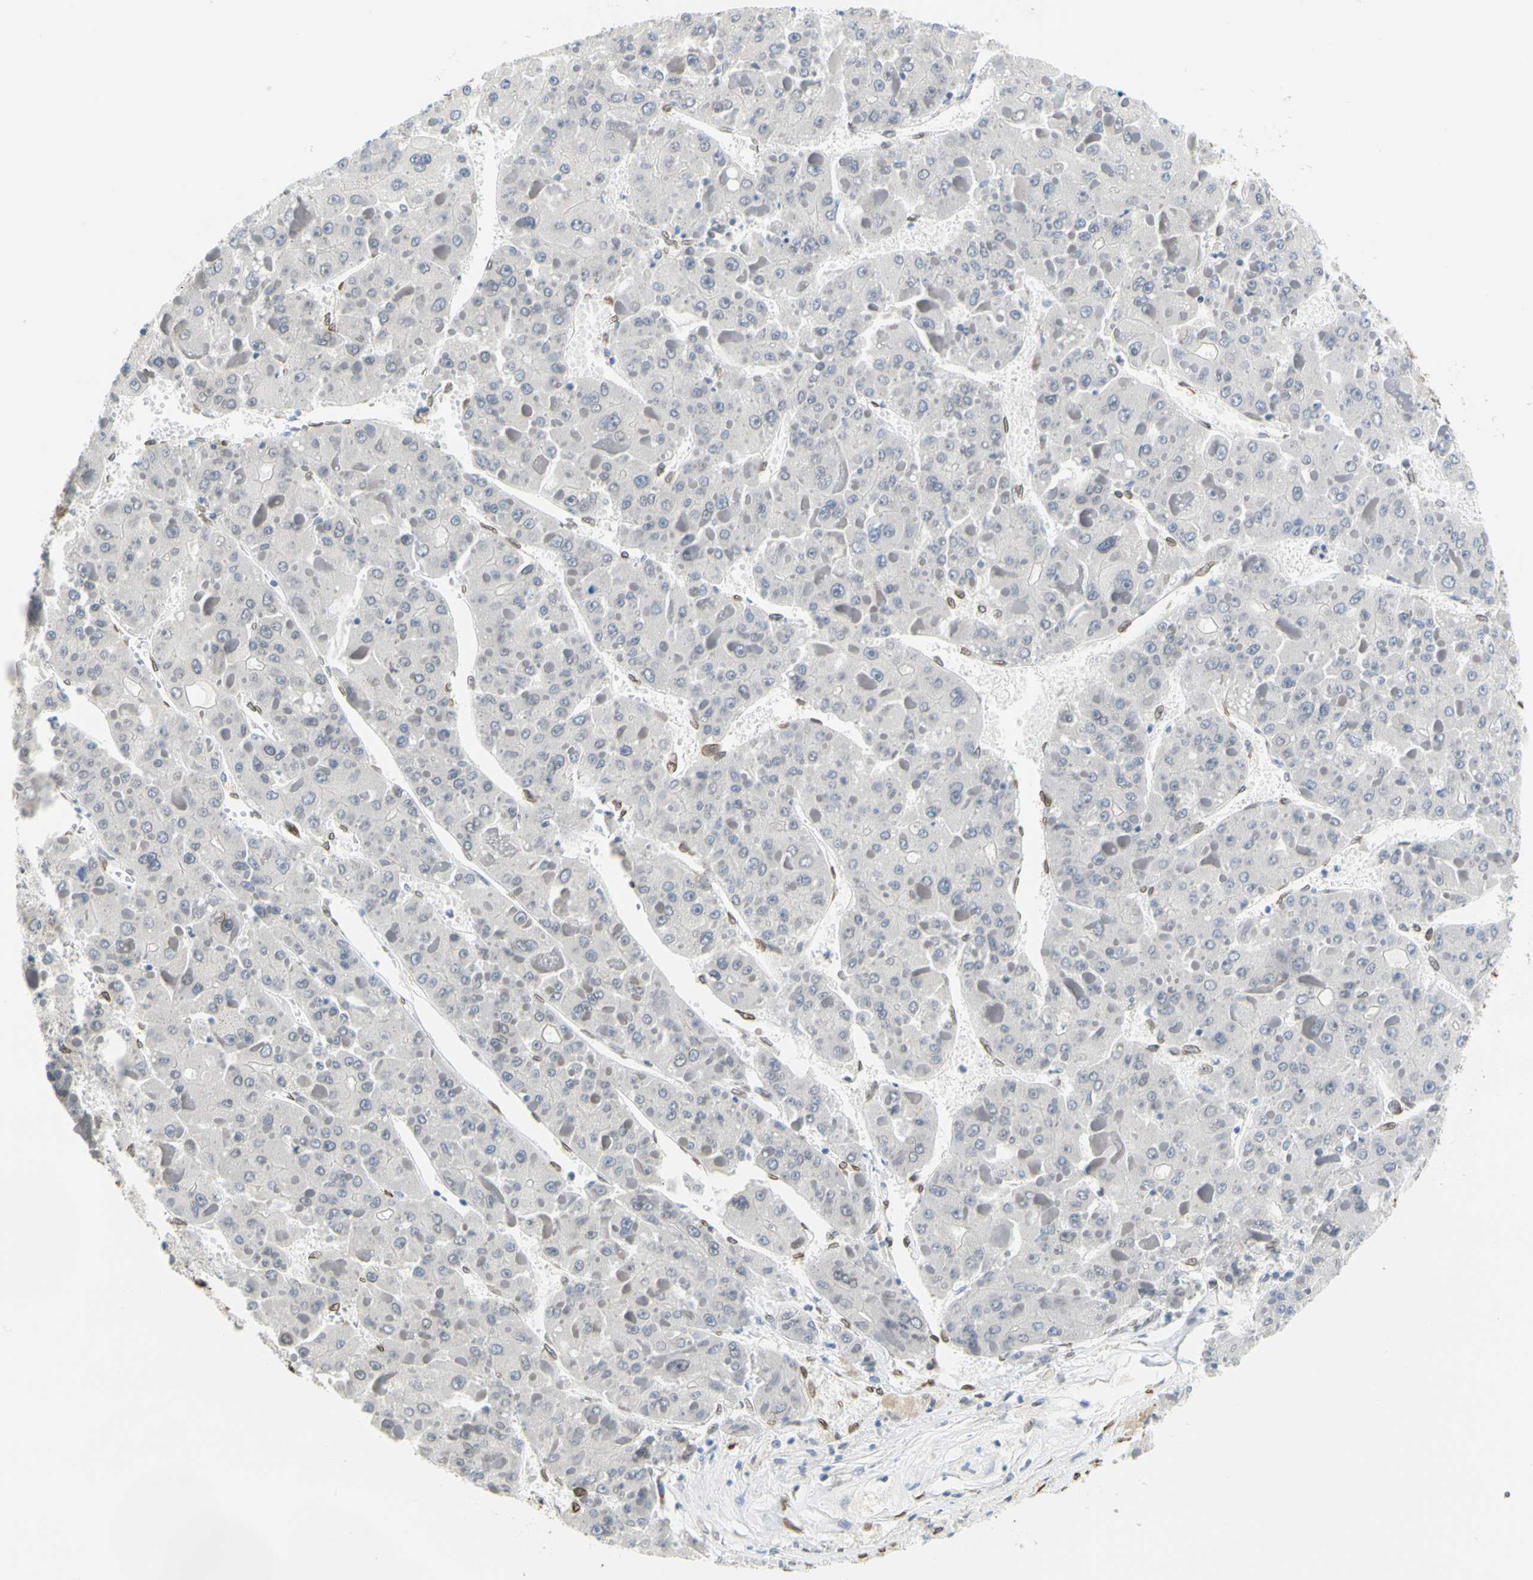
{"staining": {"intensity": "negative", "quantity": "none", "location": "none"}, "tissue": "liver cancer", "cell_type": "Tumor cells", "image_type": "cancer", "snomed": [{"axis": "morphology", "description": "Carcinoma, Hepatocellular, NOS"}, {"axis": "topography", "description": "Liver"}], "caption": "Tumor cells show no significant protein positivity in liver cancer (hepatocellular carcinoma).", "gene": "SUN1", "patient": {"sex": "female", "age": 73}}